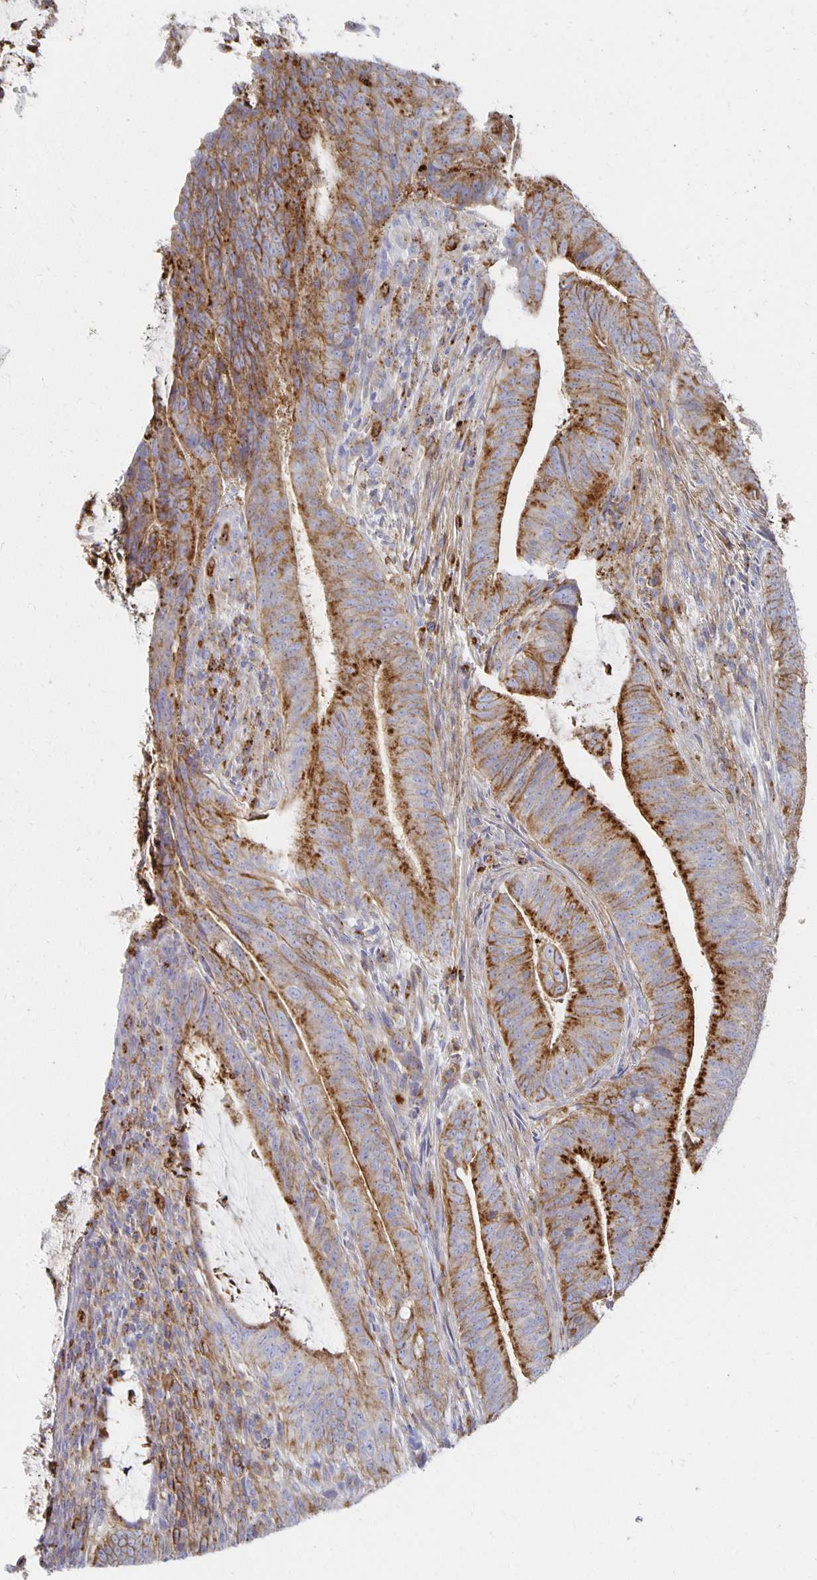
{"staining": {"intensity": "strong", "quantity": ">75%", "location": "cytoplasmic/membranous"}, "tissue": "colorectal cancer", "cell_type": "Tumor cells", "image_type": "cancer", "snomed": [{"axis": "morphology", "description": "Adenocarcinoma, NOS"}, {"axis": "topography", "description": "Colon"}], "caption": "Colorectal adenocarcinoma was stained to show a protein in brown. There is high levels of strong cytoplasmic/membranous staining in about >75% of tumor cells. (Brightfield microscopy of DAB IHC at high magnification).", "gene": "TAAR1", "patient": {"sex": "female", "age": 43}}